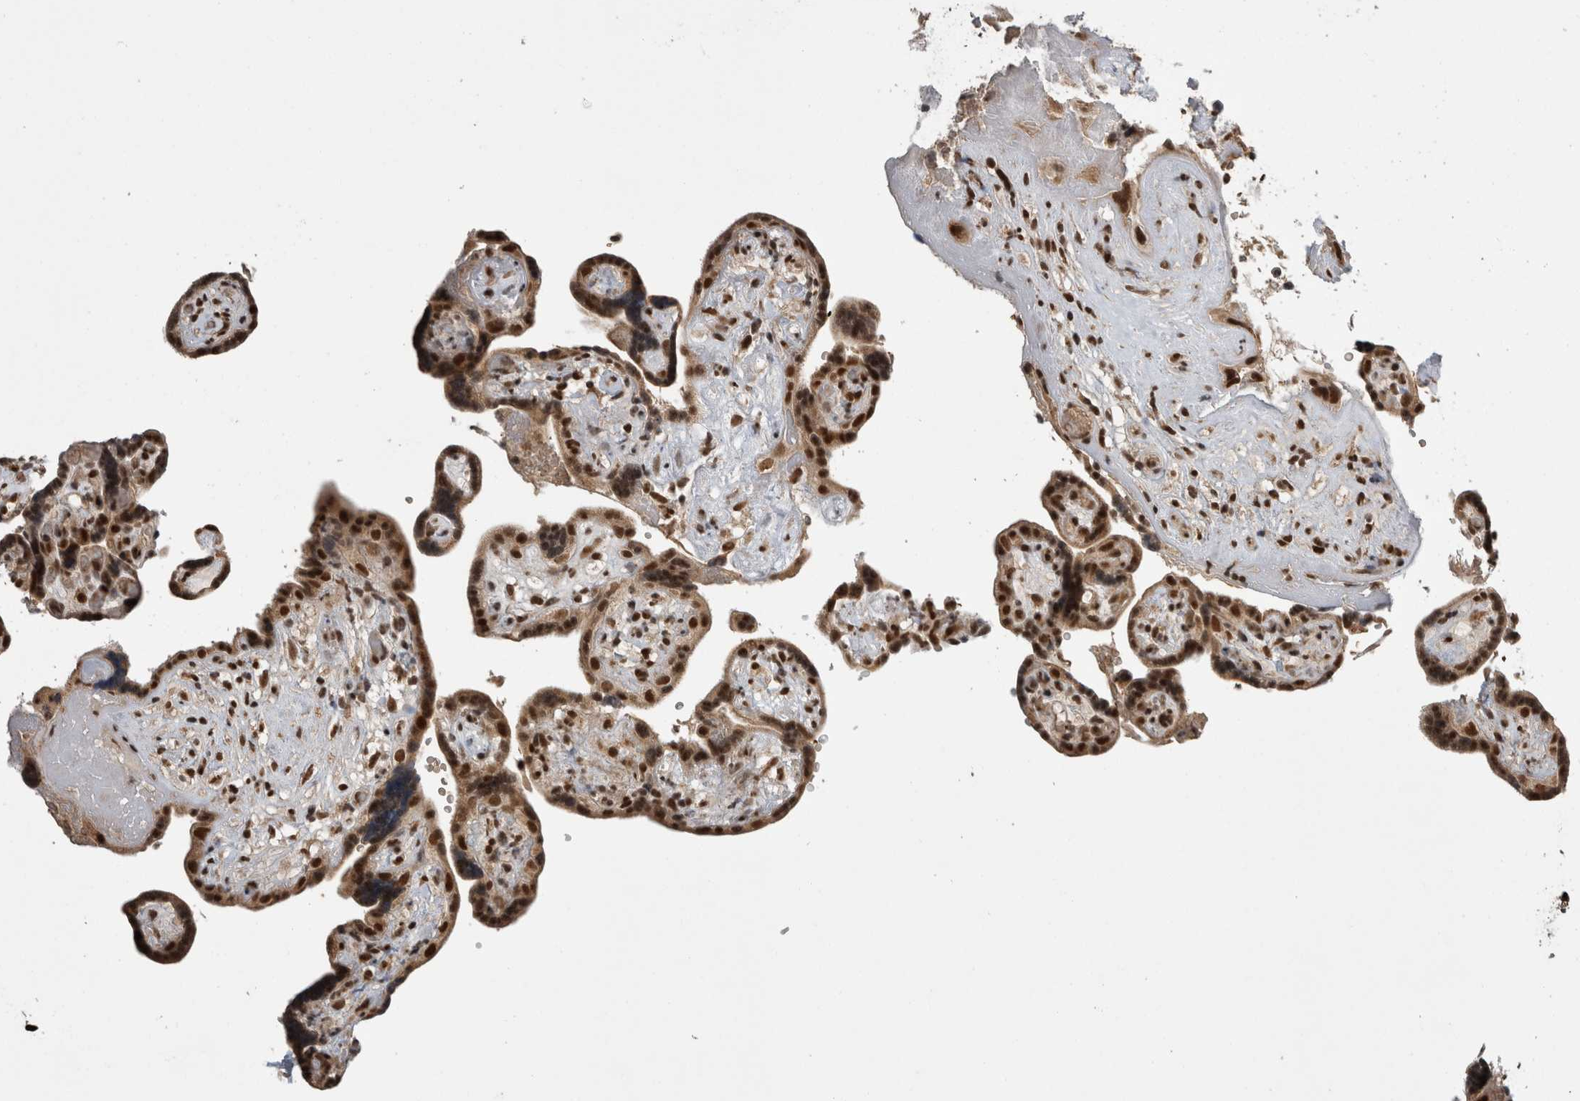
{"staining": {"intensity": "strong", "quantity": ">75%", "location": "cytoplasmic/membranous,nuclear"}, "tissue": "placenta", "cell_type": "Decidual cells", "image_type": "normal", "snomed": [{"axis": "morphology", "description": "Normal tissue, NOS"}, {"axis": "topography", "description": "Placenta"}], "caption": "Placenta was stained to show a protein in brown. There is high levels of strong cytoplasmic/membranous,nuclear staining in approximately >75% of decidual cells. (DAB IHC with brightfield microscopy, high magnification).", "gene": "CPSF2", "patient": {"sex": "female", "age": 30}}